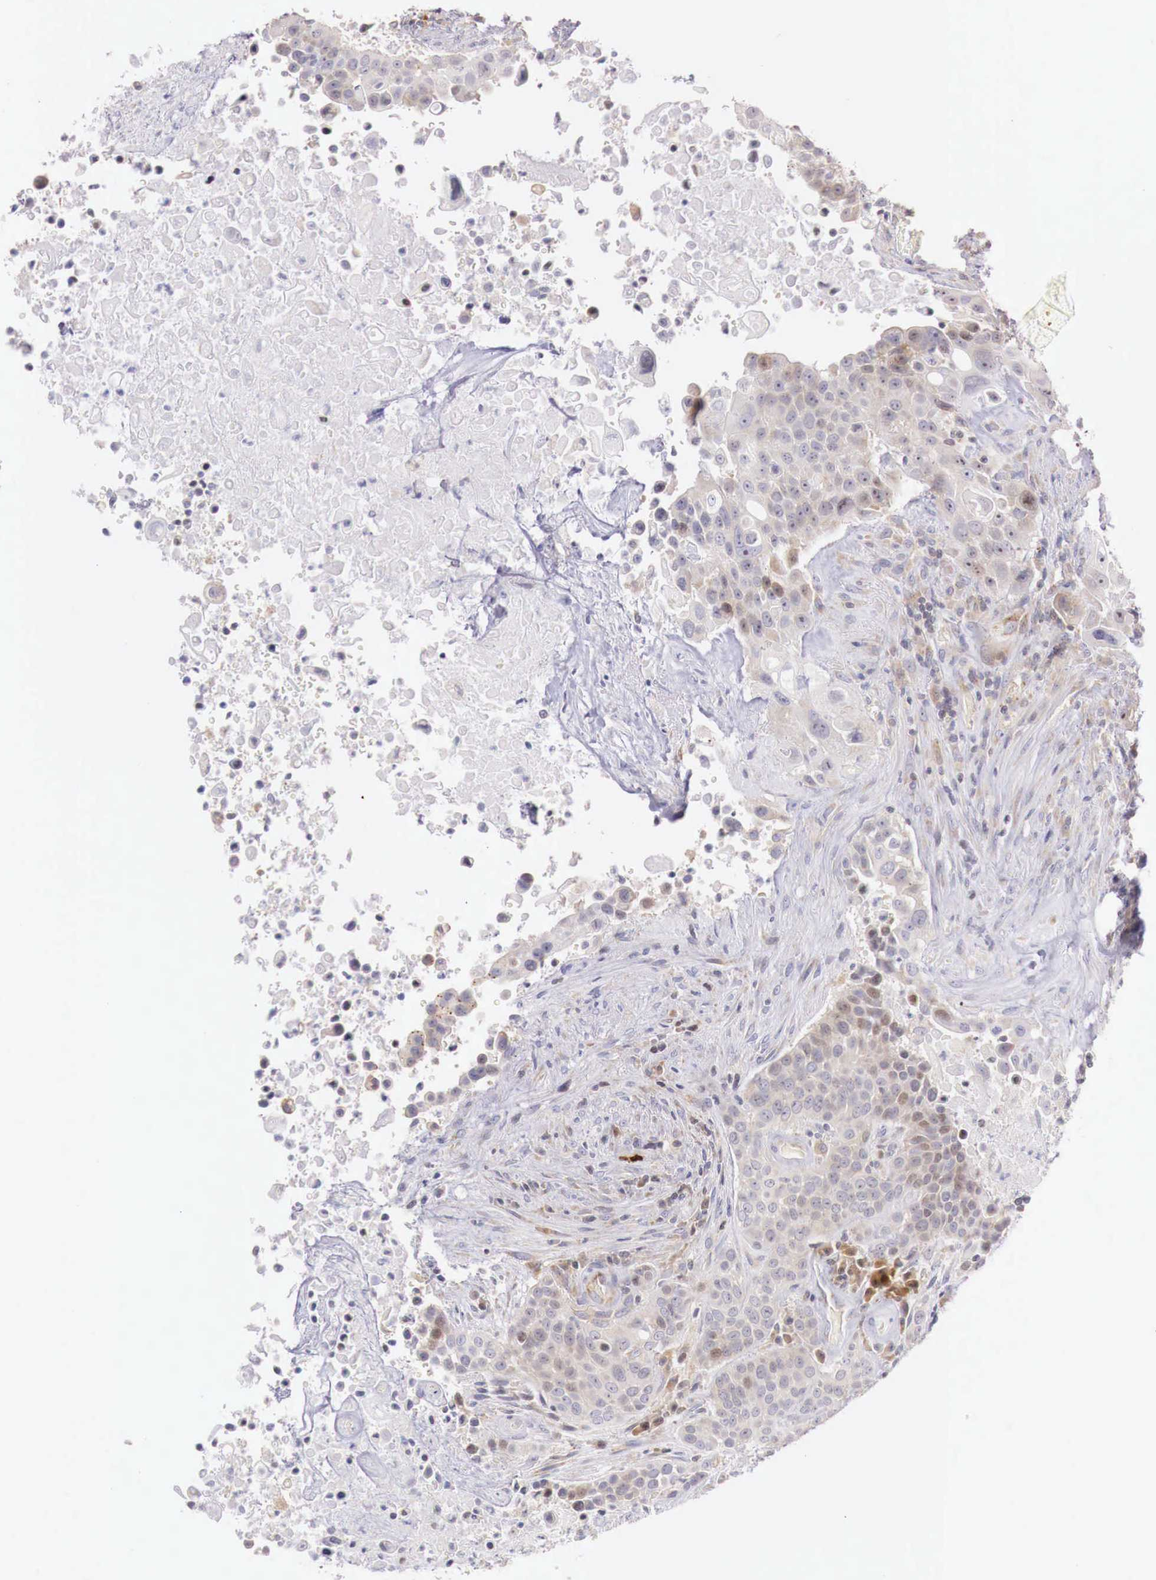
{"staining": {"intensity": "weak", "quantity": "<25%", "location": "none"}, "tissue": "urothelial cancer", "cell_type": "Tumor cells", "image_type": "cancer", "snomed": [{"axis": "morphology", "description": "Urothelial carcinoma, High grade"}, {"axis": "topography", "description": "Urinary bladder"}], "caption": "Immunohistochemistry (IHC) histopathology image of neoplastic tissue: urothelial carcinoma (high-grade) stained with DAB (3,3'-diaminobenzidine) reveals no significant protein staining in tumor cells.", "gene": "CLCN5", "patient": {"sex": "male", "age": 74}}